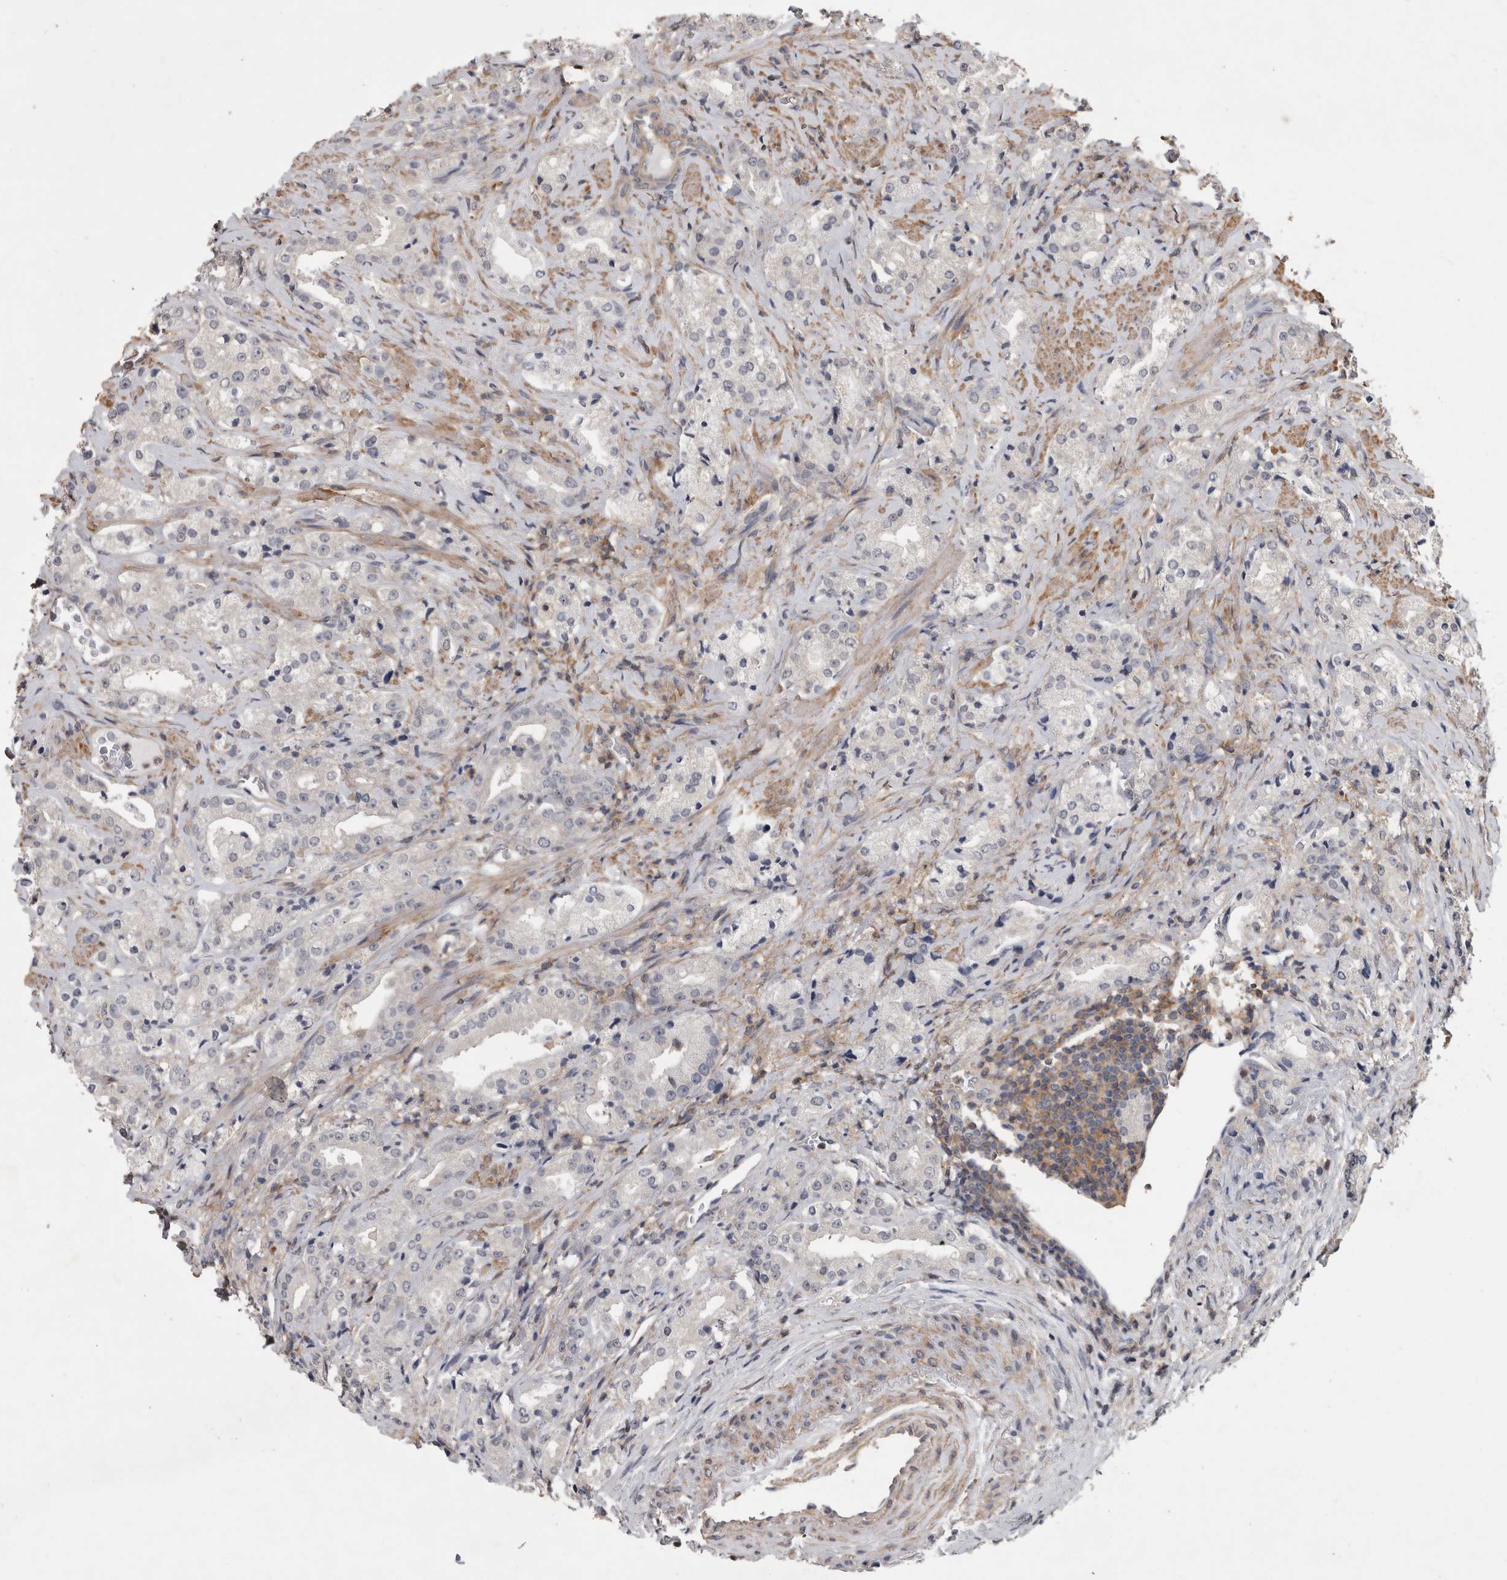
{"staining": {"intensity": "negative", "quantity": "none", "location": "none"}, "tissue": "prostate cancer", "cell_type": "Tumor cells", "image_type": "cancer", "snomed": [{"axis": "morphology", "description": "Adenocarcinoma, High grade"}, {"axis": "topography", "description": "Prostate"}], "caption": "Prostate cancer was stained to show a protein in brown. There is no significant expression in tumor cells.", "gene": "SPATA48", "patient": {"sex": "male", "age": 63}}